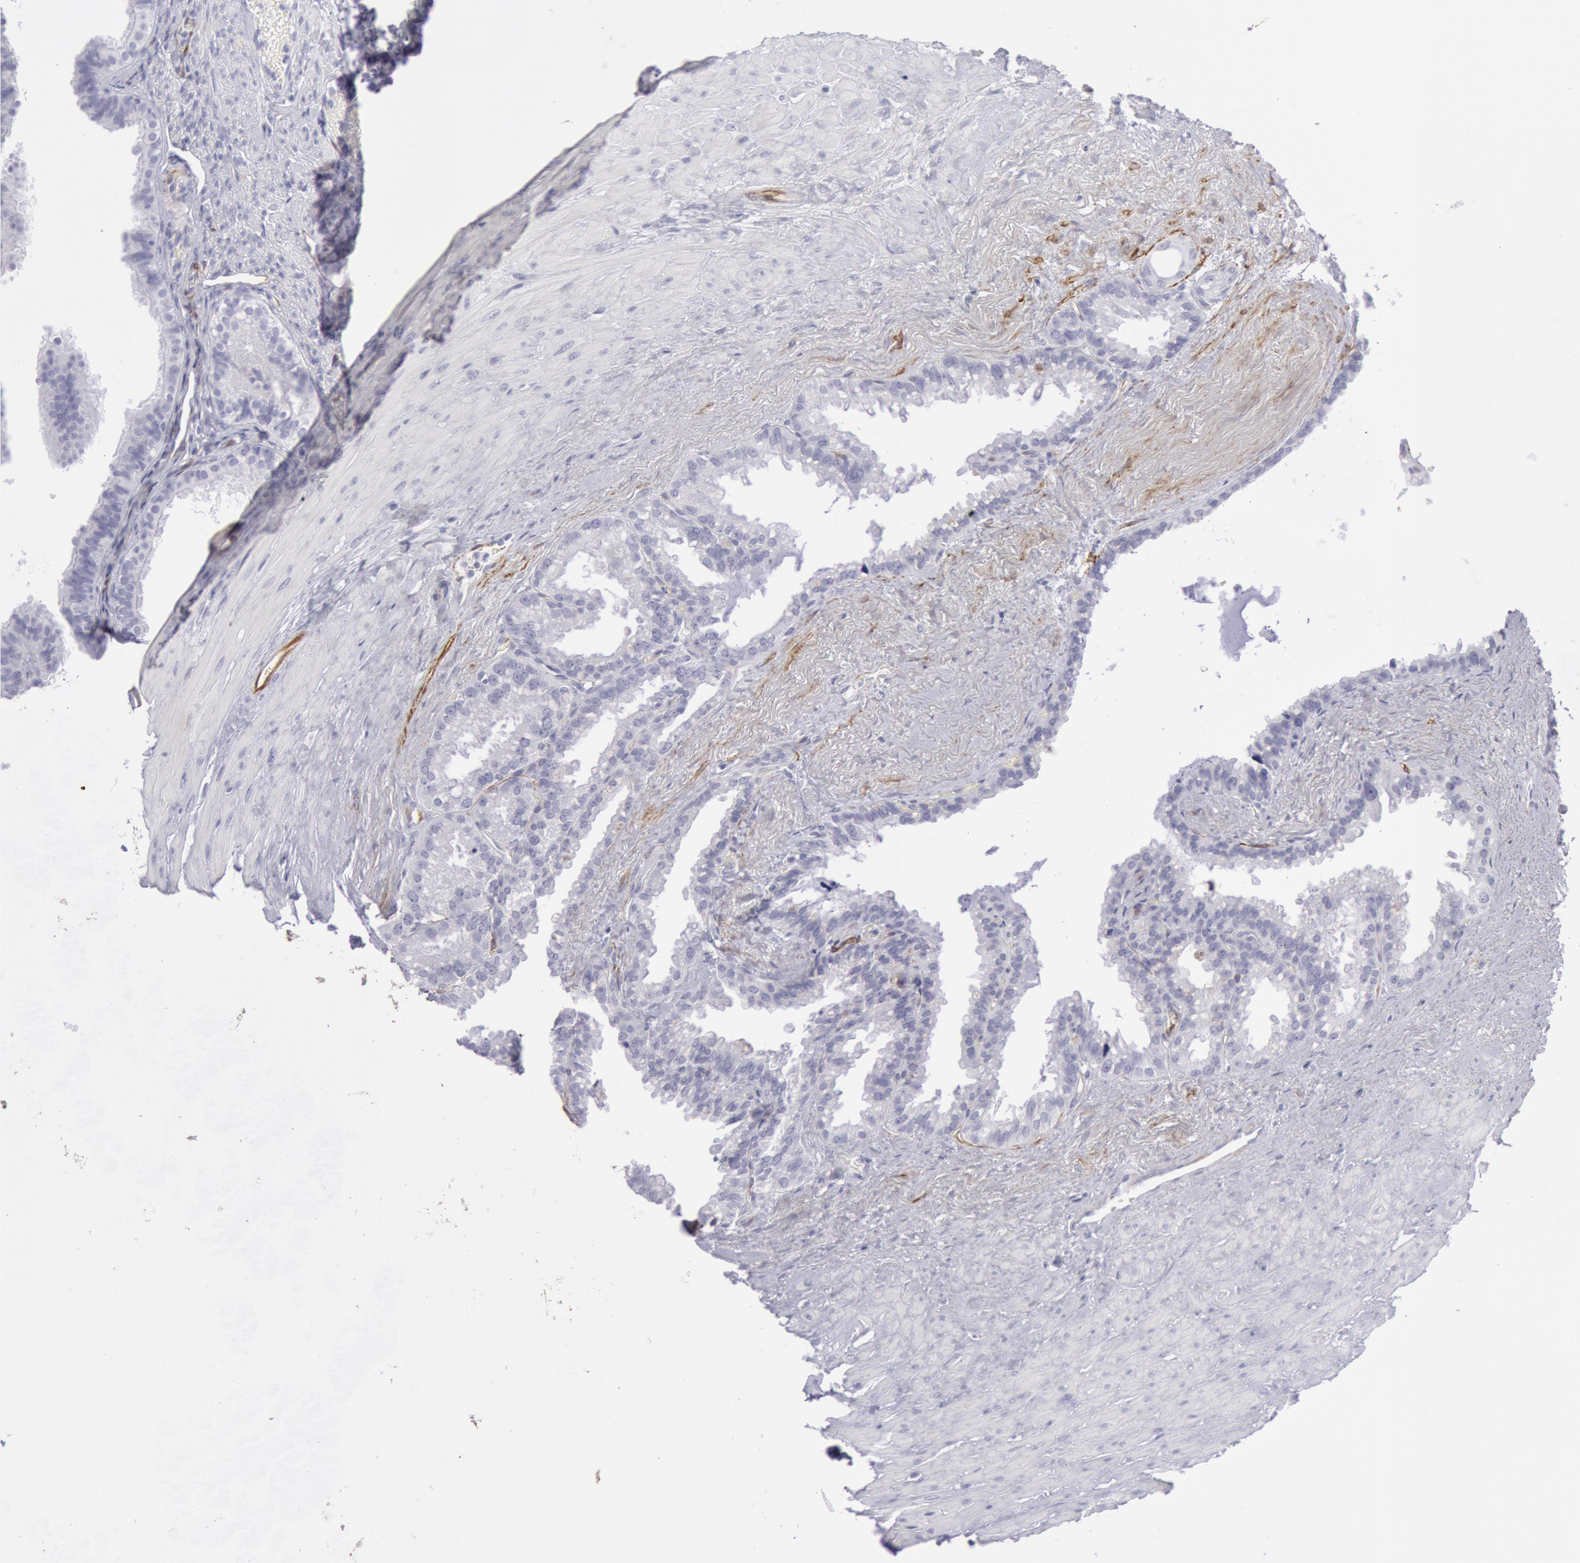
{"staining": {"intensity": "negative", "quantity": "none", "location": "none"}, "tissue": "seminal vesicle", "cell_type": "Glandular cells", "image_type": "normal", "snomed": [{"axis": "morphology", "description": "Normal tissue, NOS"}, {"axis": "topography", "description": "Prostate"}, {"axis": "topography", "description": "Seminal veicle"}], "caption": "Glandular cells are negative for brown protein staining in unremarkable seminal vesicle. The staining is performed using DAB (3,3'-diaminobenzidine) brown chromogen with nuclei counter-stained in using hematoxylin.", "gene": "CDH13", "patient": {"sex": "male", "age": 63}}